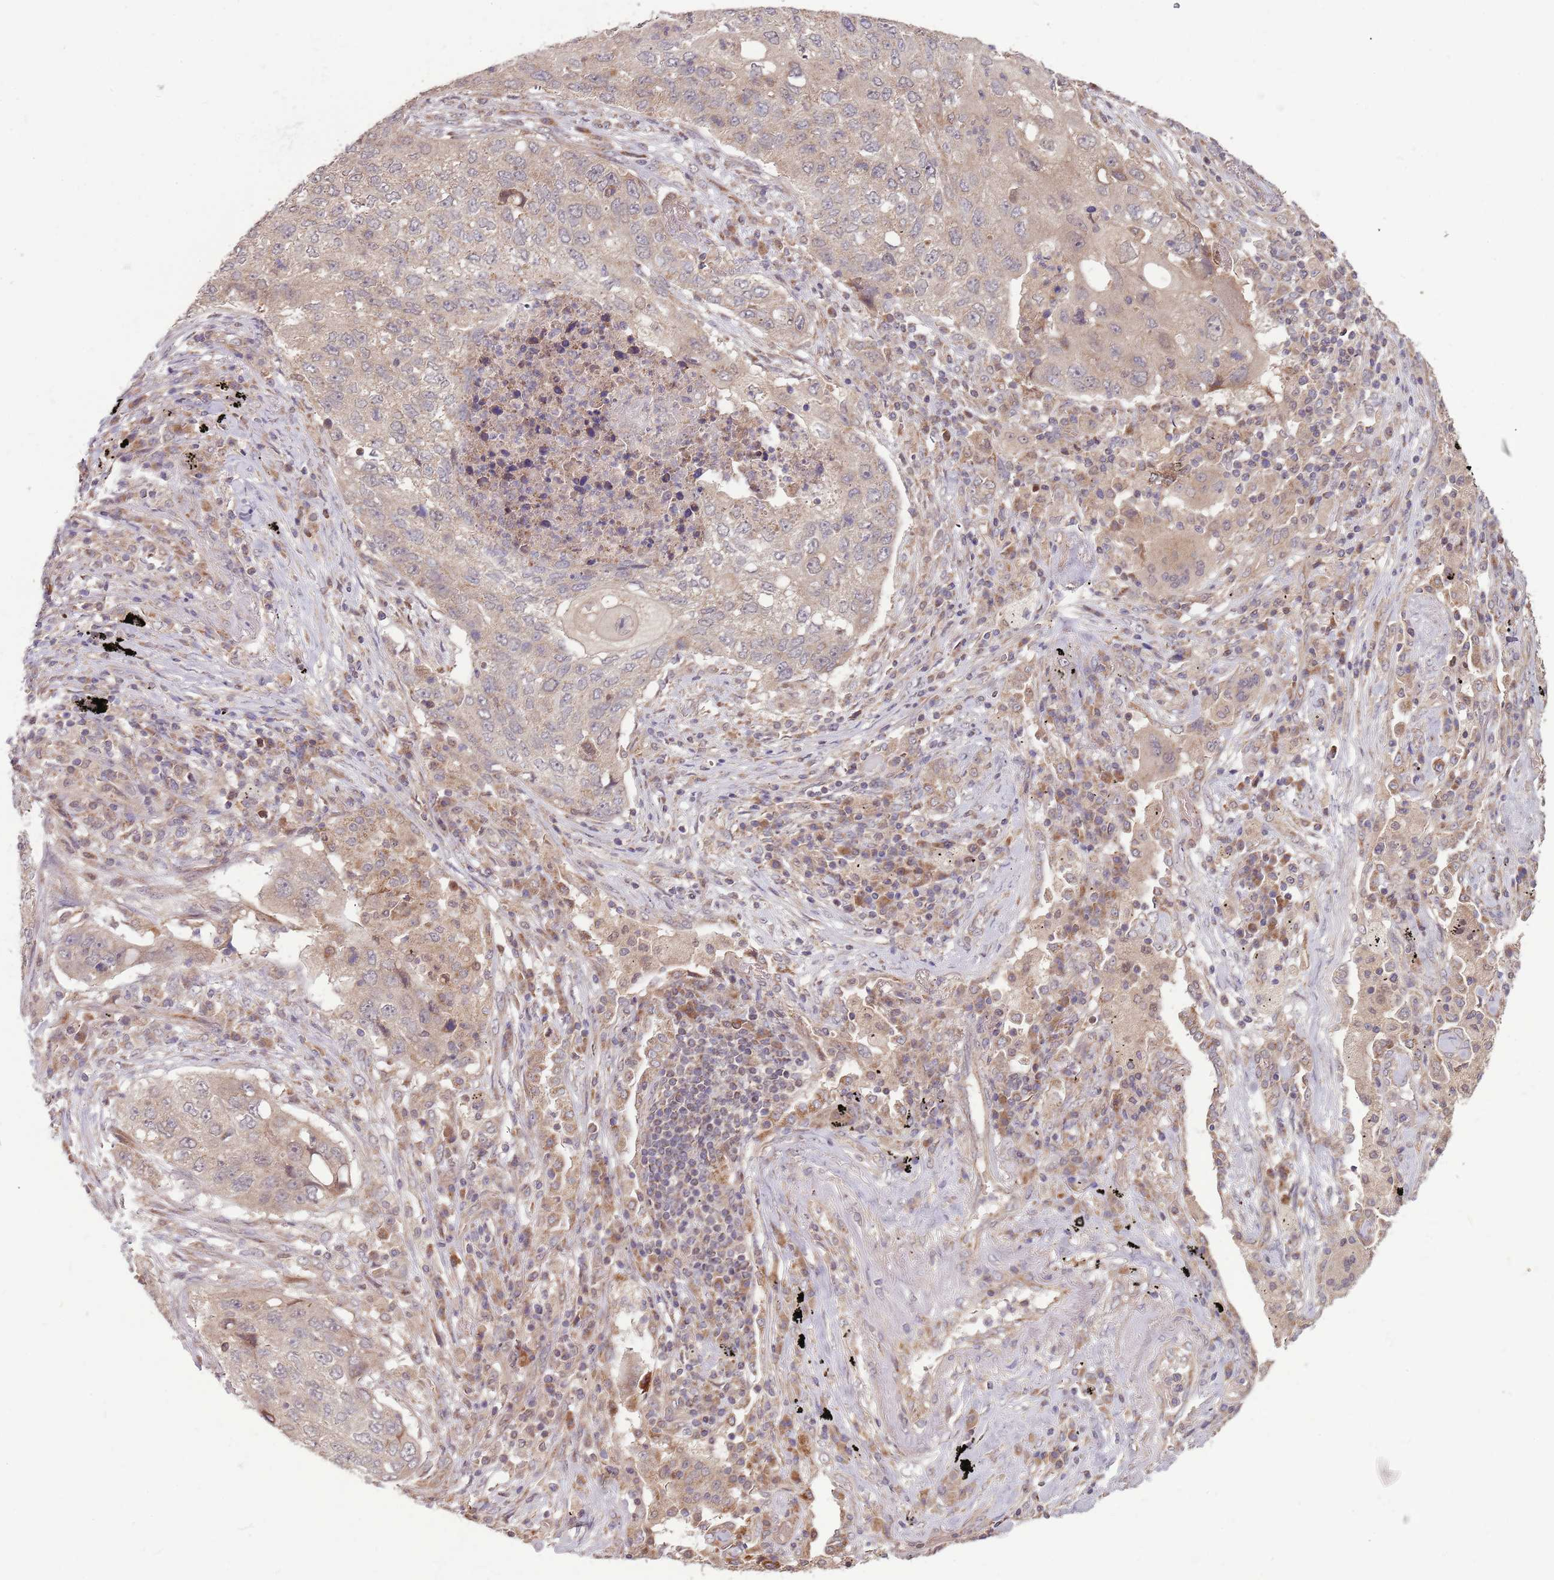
{"staining": {"intensity": "negative", "quantity": "none", "location": "none"}, "tissue": "lung cancer", "cell_type": "Tumor cells", "image_type": "cancer", "snomed": [{"axis": "morphology", "description": "Squamous cell carcinoma, NOS"}, {"axis": "topography", "description": "Lung"}], "caption": "Lung cancer (squamous cell carcinoma) stained for a protein using immunohistochemistry (IHC) reveals no positivity tumor cells.", "gene": "RNF181", "patient": {"sex": "female", "age": 63}}